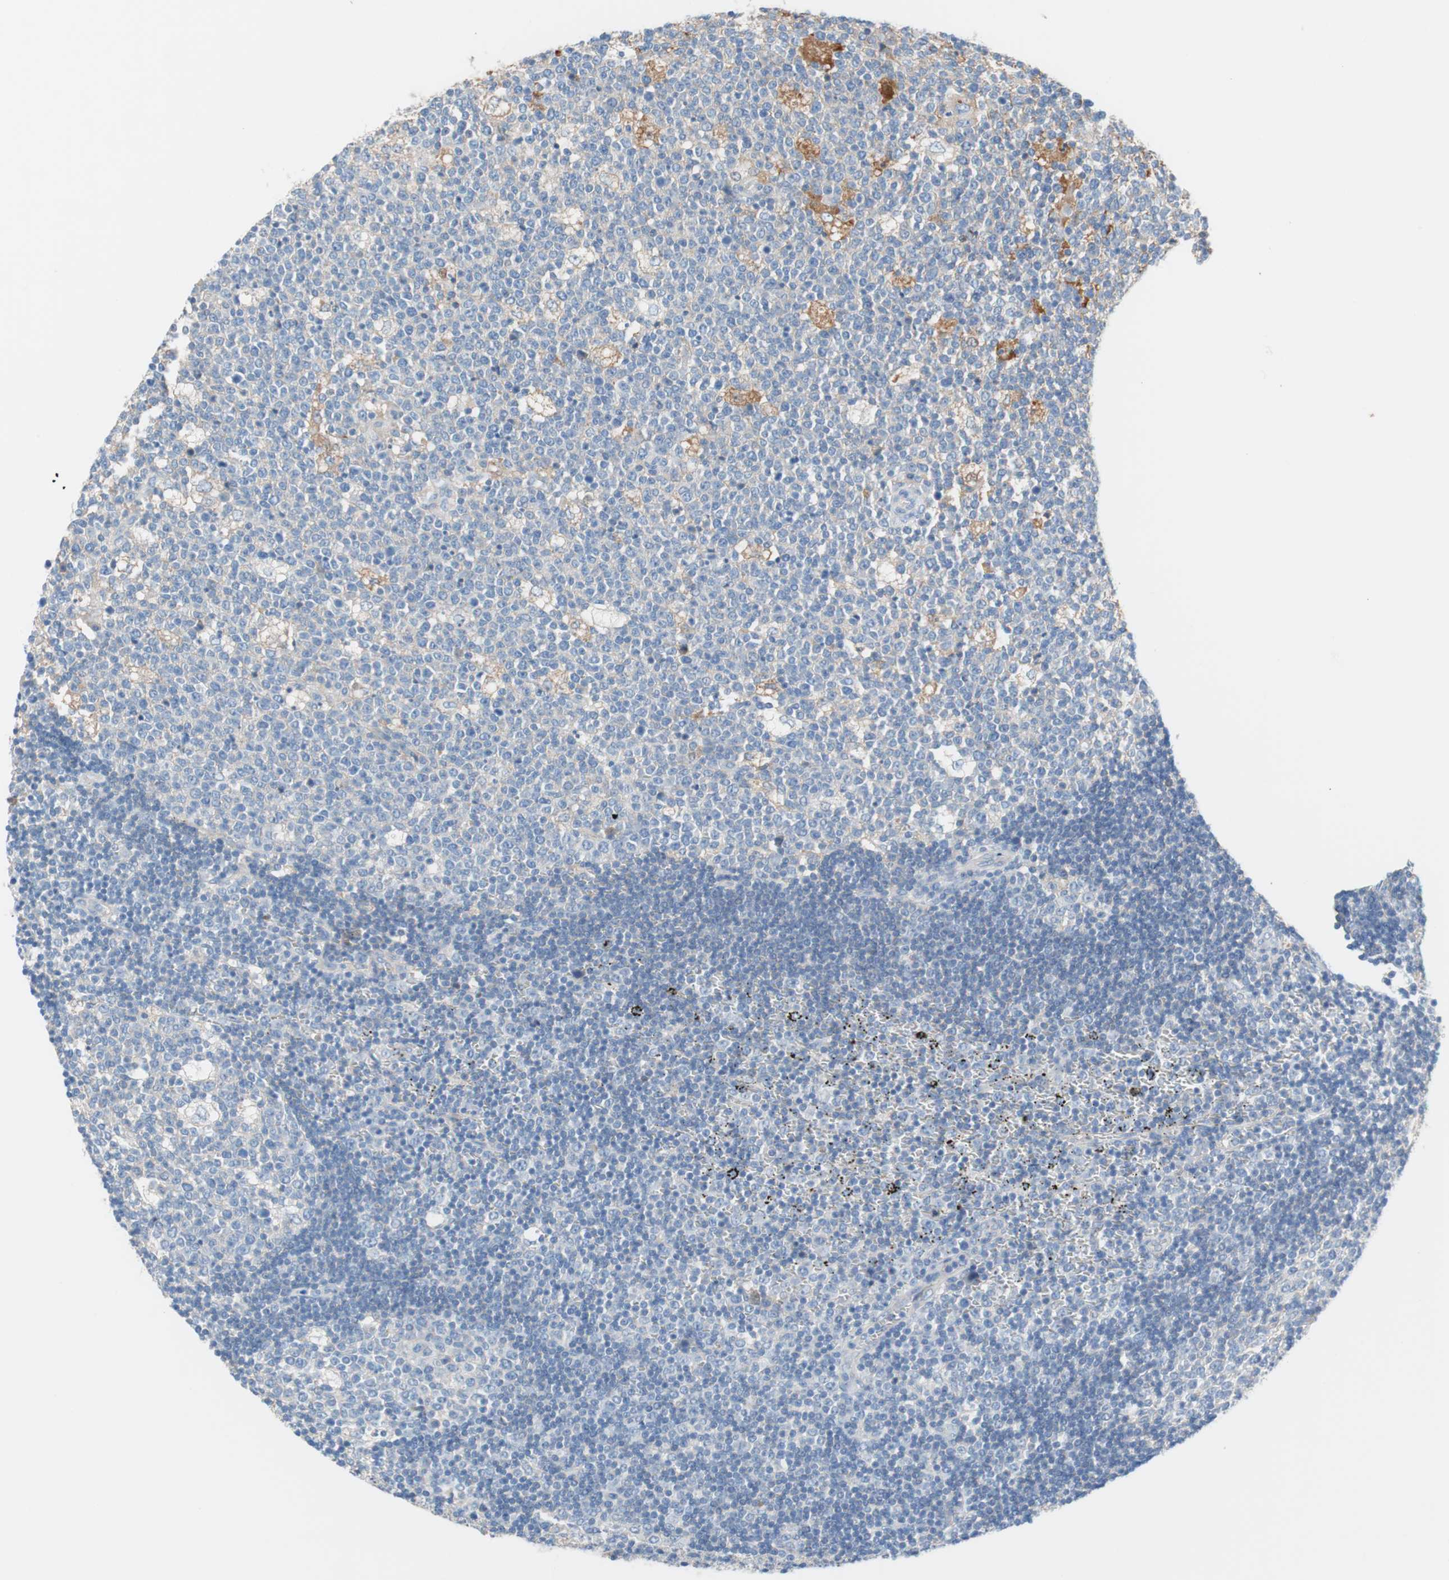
{"staining": {"intensity": "negative", "quantity": "none", "location": "none"}, "tissue": "lymph node", "cell_type": "Germinal center cells", "image_type": "normal", "snomed": [{"axis": "morphology", "description": "Normal tissue, NOS"}, {"axis": "topography", "description": "Lymph node"}, {"axis": "topography", "description": "Salivary gland"}], "caption": "This histopathology image is of unremarkable lymph node stained with immunohistochemistry (IHC) to label a protein in brown with the nuclei are counter-stained blue. There is no staining in germinal center cells. The staining is performed using DAB (3,3'-diaminobenzidine) brown chromogen with nuclei counter-stained in using hematoxylin.", "gene": "RBP4", "patient": {"sex": "male", "age": 8}}